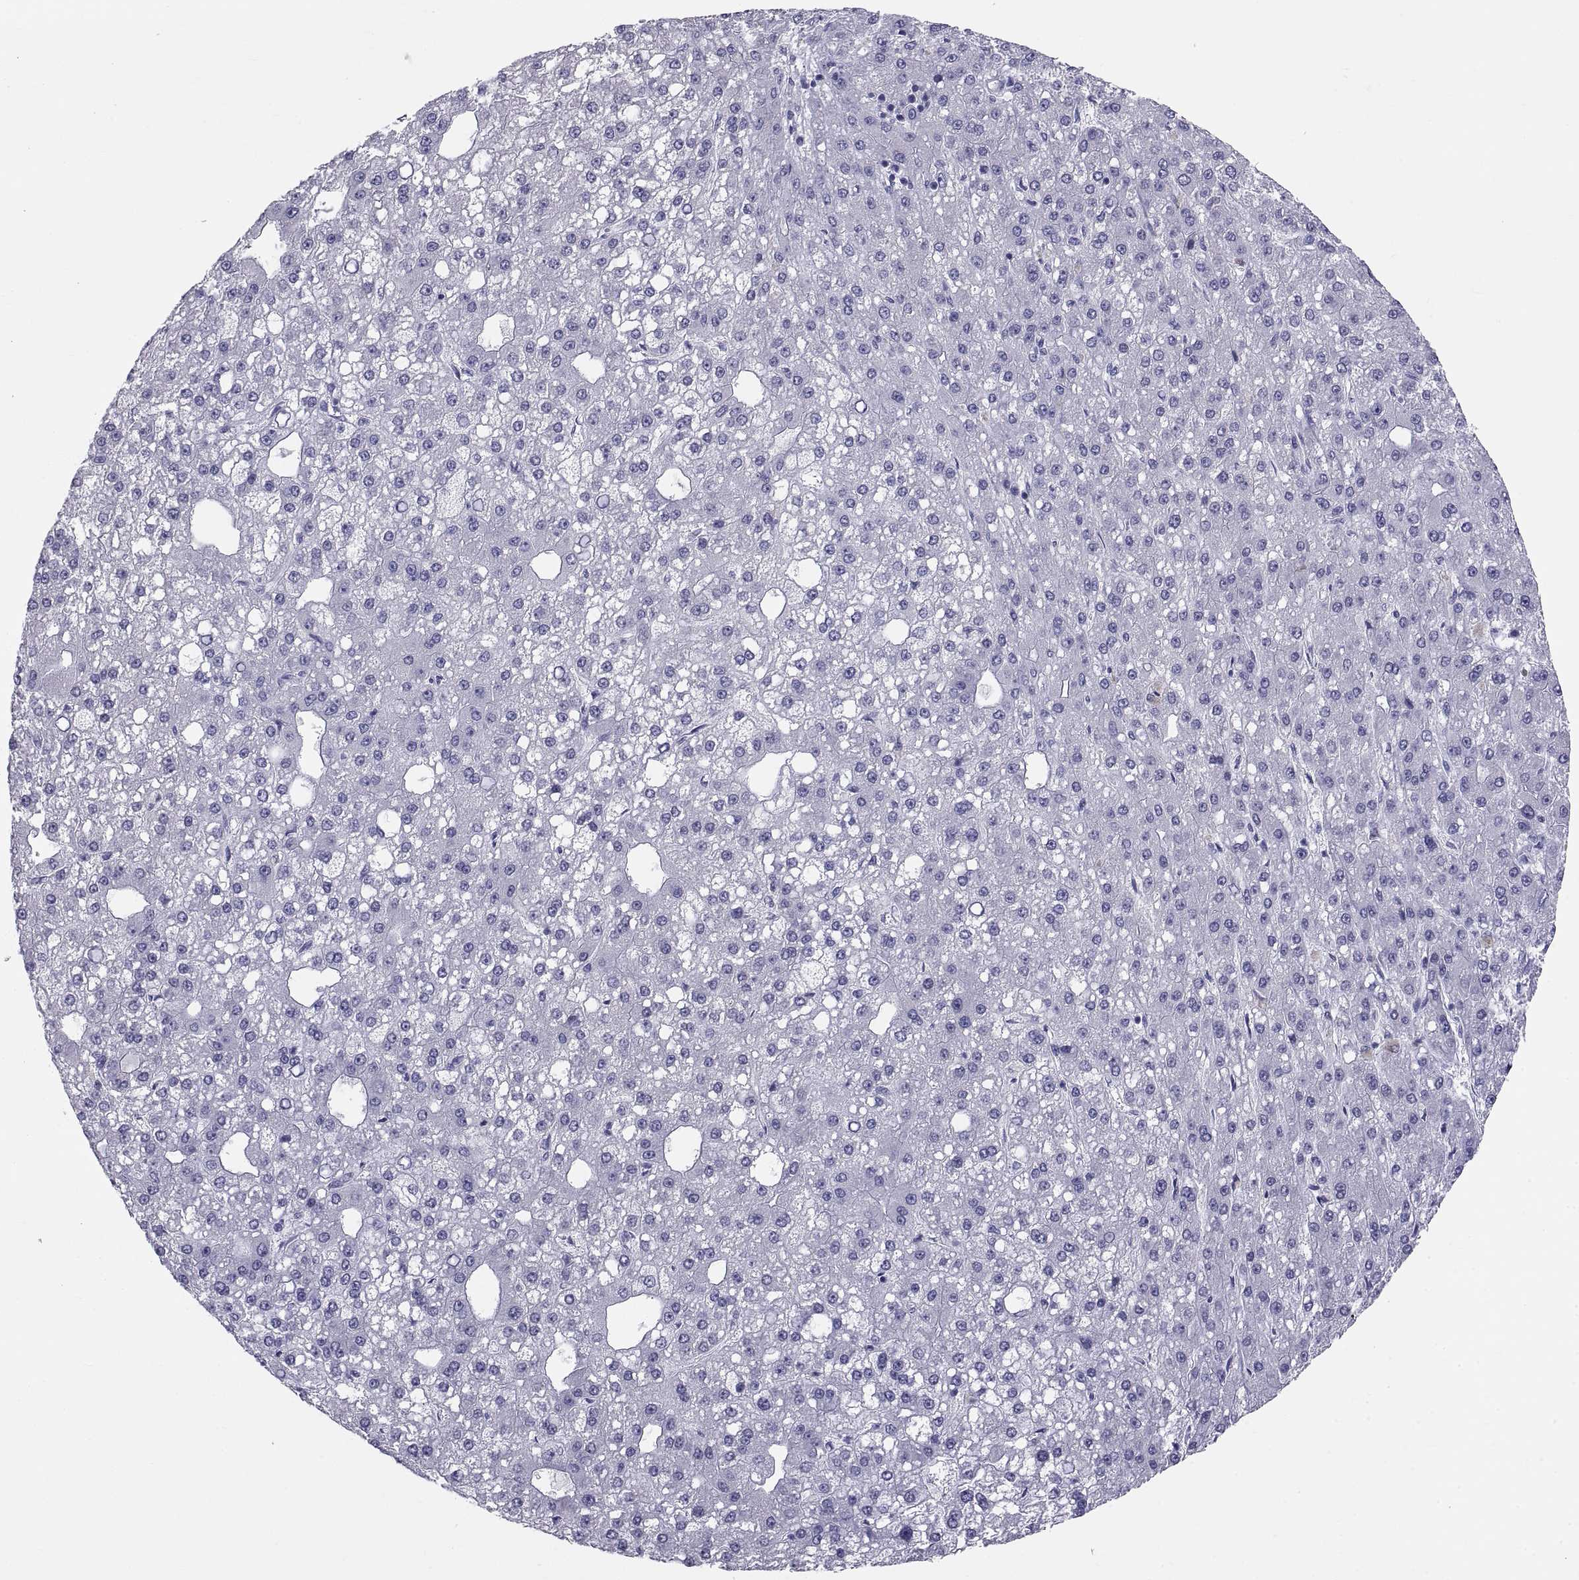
{"staining": {"intensity": "negative", "quantity": "none", "location": "none"}, "tissue": "liver cancer", "cell_type": "Tumor cells", "image_type": "cancer", "snomed": [{"axis": "morphology", "description": "Carcinoma, Hepatocellular, NOS"}, {"axis": "topography", "description": "Liver"}], "caption": "Hepatocellular carcinoma (liver) was stained to show a protein in brown. There is no significant expression in tumor cells.", "gene": "TEX13A", "patient": {"sex": "male", "age": 67}}